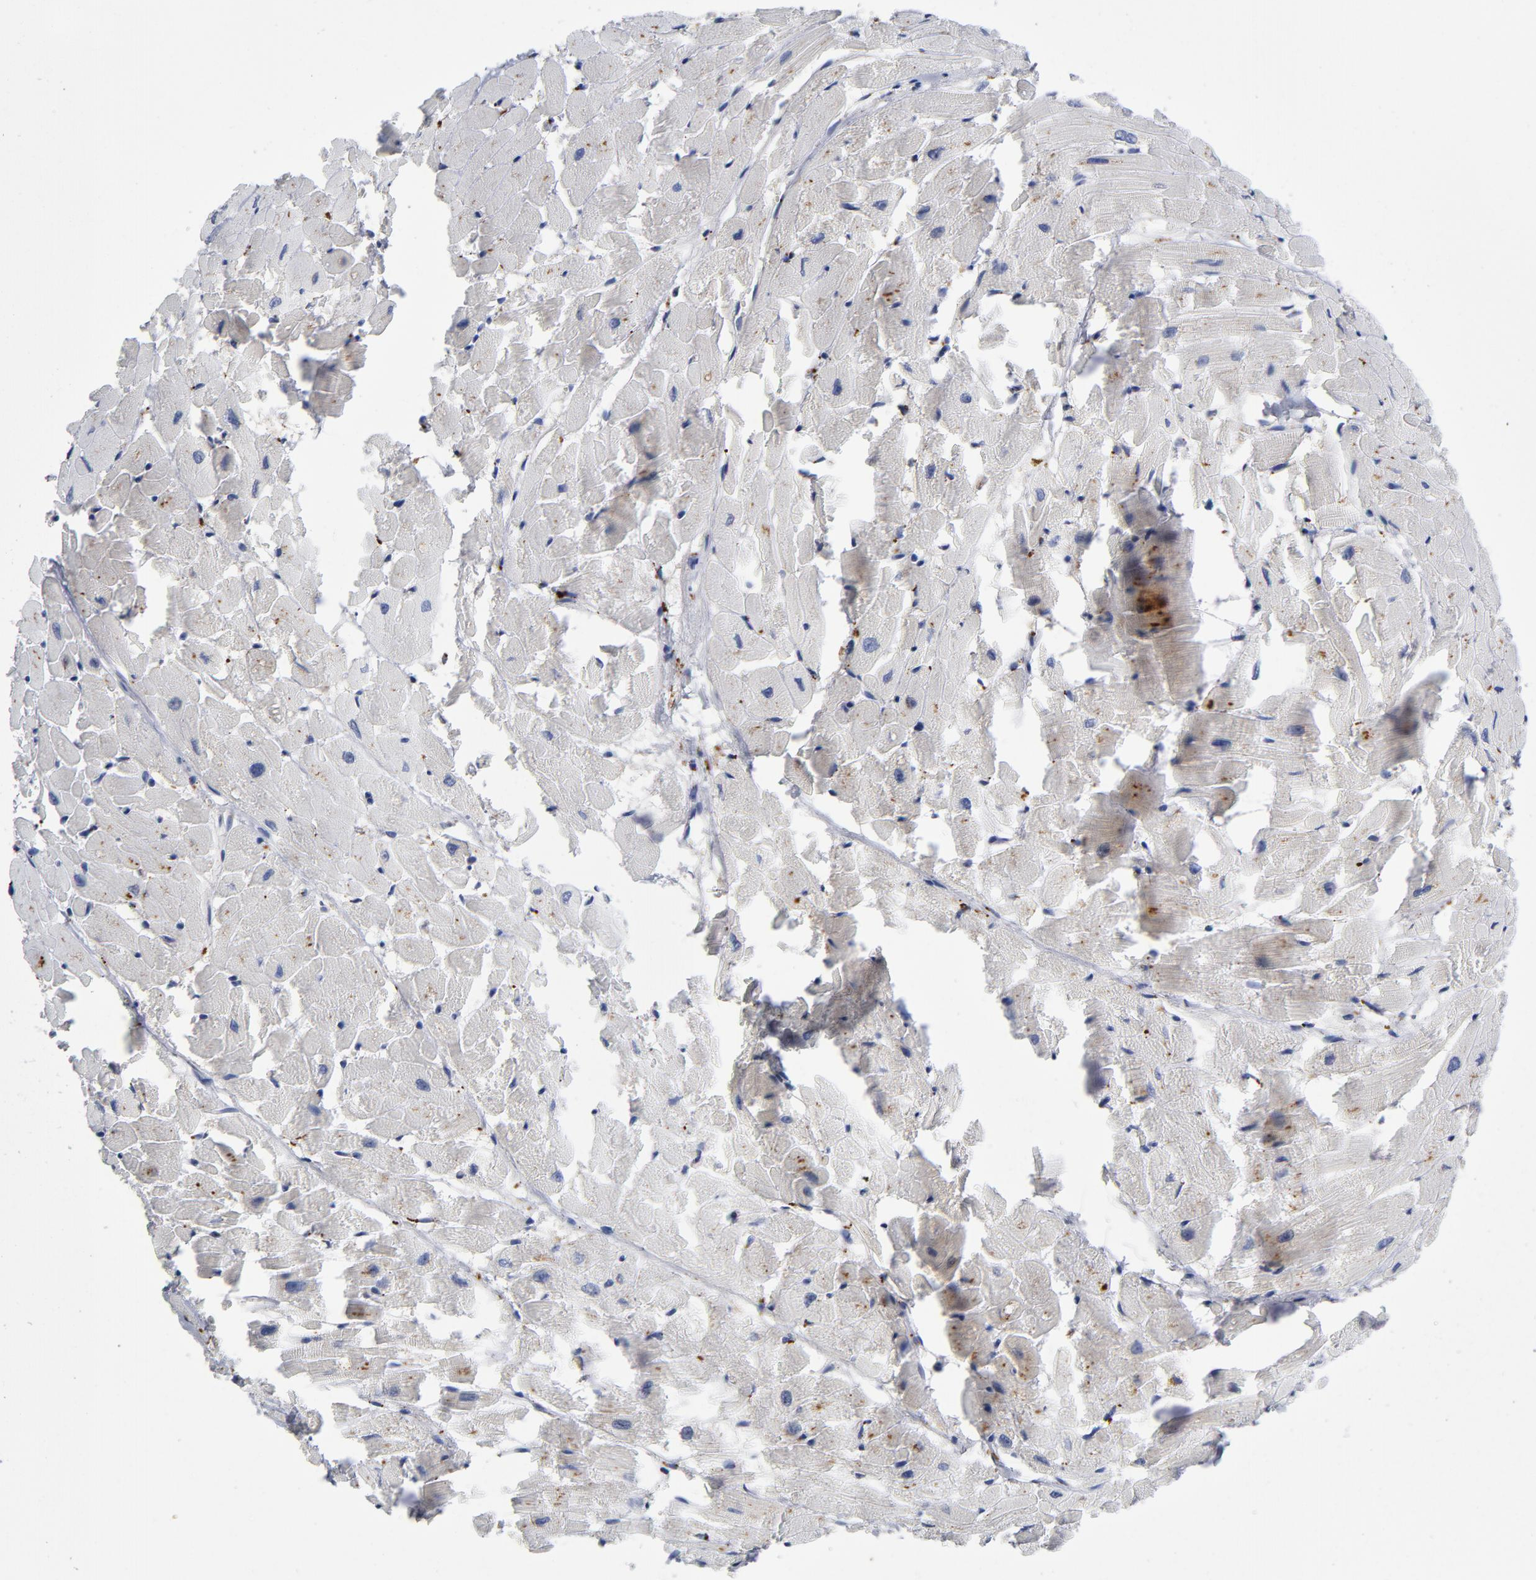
{"staining": {"intensity": "weak", "quantity": "<25%", "location": "cytoplasmic/membranous"}, "tissue": "heart muscle", "cell_type": "Cardiomyocytes", "image_type": "normal", "snomed": [{"axis": "morphology", "description": "Normal tissue, NOS"}, {"axis": "topography", "description": "Heart"}], "caption": "Immunohistochemistry (IHC) of normal human heart muscle shows no positivity in cardiomyocytes. The staining was performed using DAB (3,3'-diaminobenzidine) to visualize the protein expression in brown, while the nuclei were stained in blue with hematoxylin (Magnification: 20x).", "gene": "AKT2", "patient": {"sex": "female", "age": 19}}